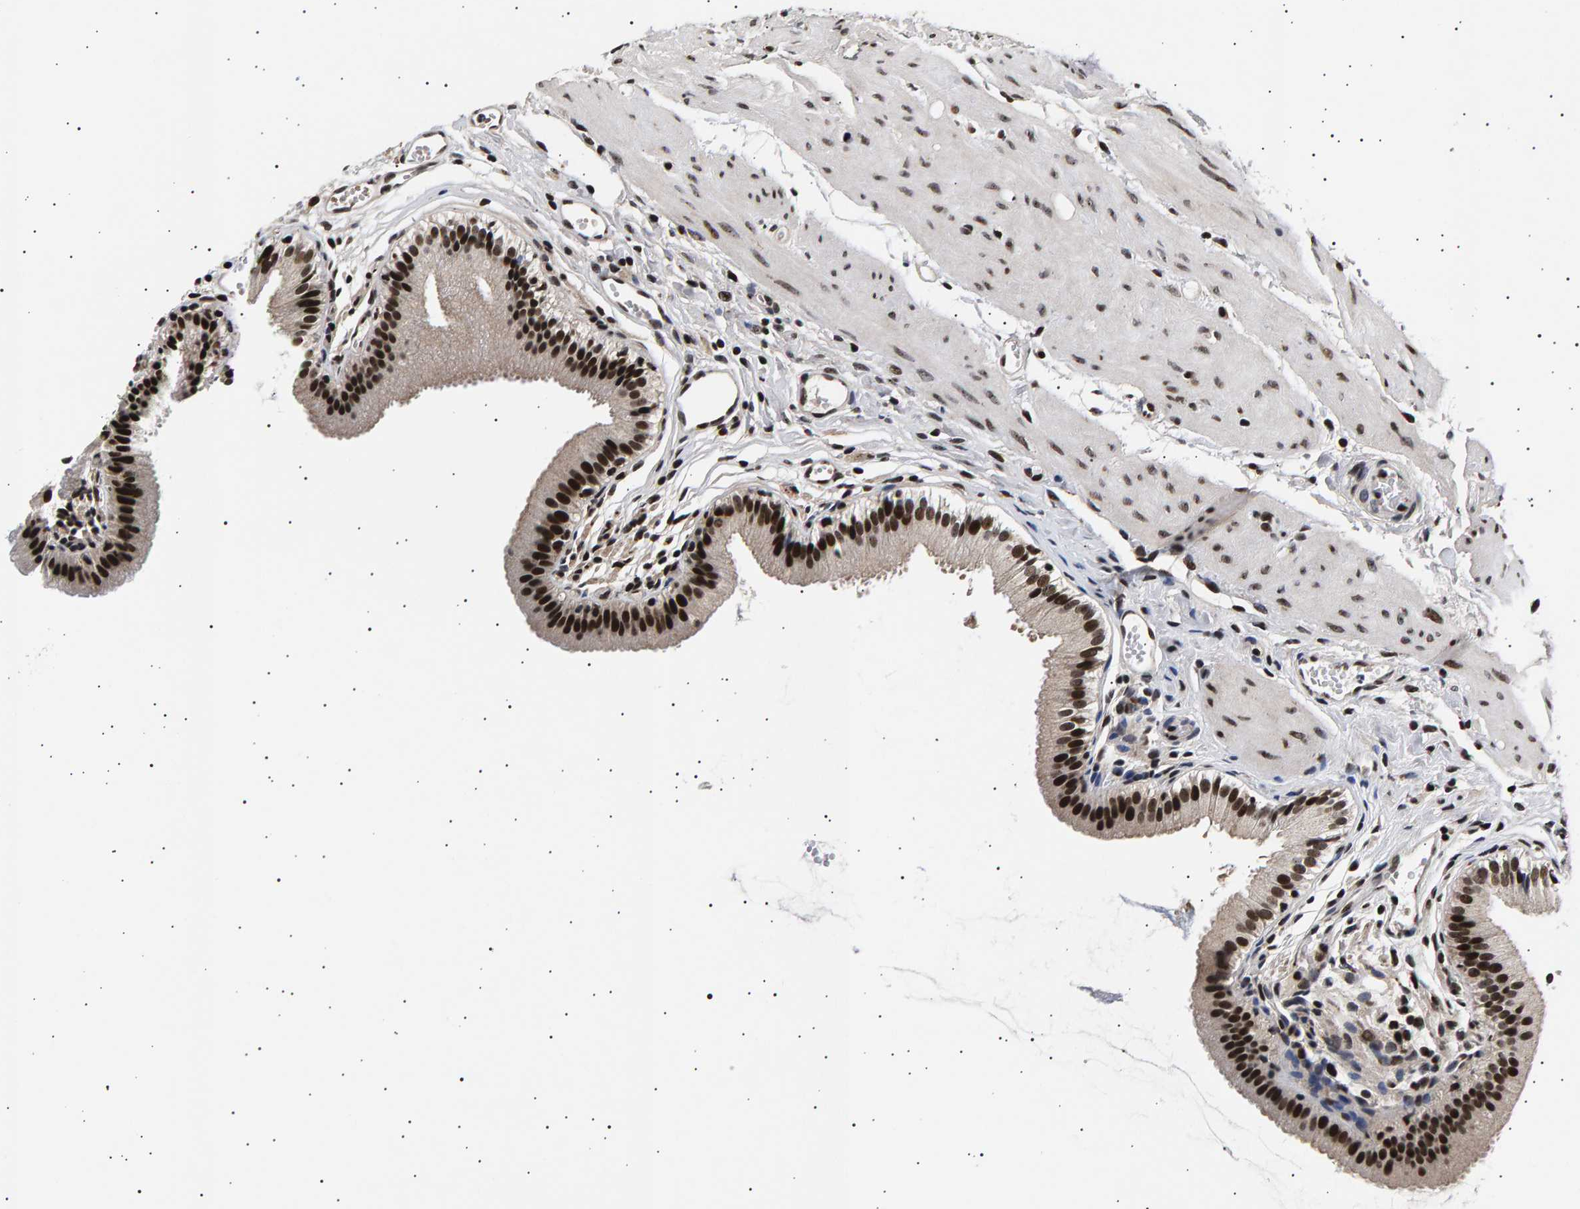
{"staining": {"intensity": "strong", "quantity": ">75%", "location": "nuclear"}, "tissue": "gallbladder", "cell_type": "Glandular cells", "image_type": "normal", "snomed": [{"axis": "morphology", "description": "Normal tissue, NOS"}, {"axis": "topography", "description": "Gallbladder"}], "caption": "Protein expression by immunohistochemistry shows strong nuclear staining in approximately >75% of glandular cells in benign gallbladder. (DAB (3,3'-diaminobenzidine) IHC, brown staining for protein, blue staining for nuclei).", "gene": "ANKRD40", "patient": {"sex": "female", "age": 26}}